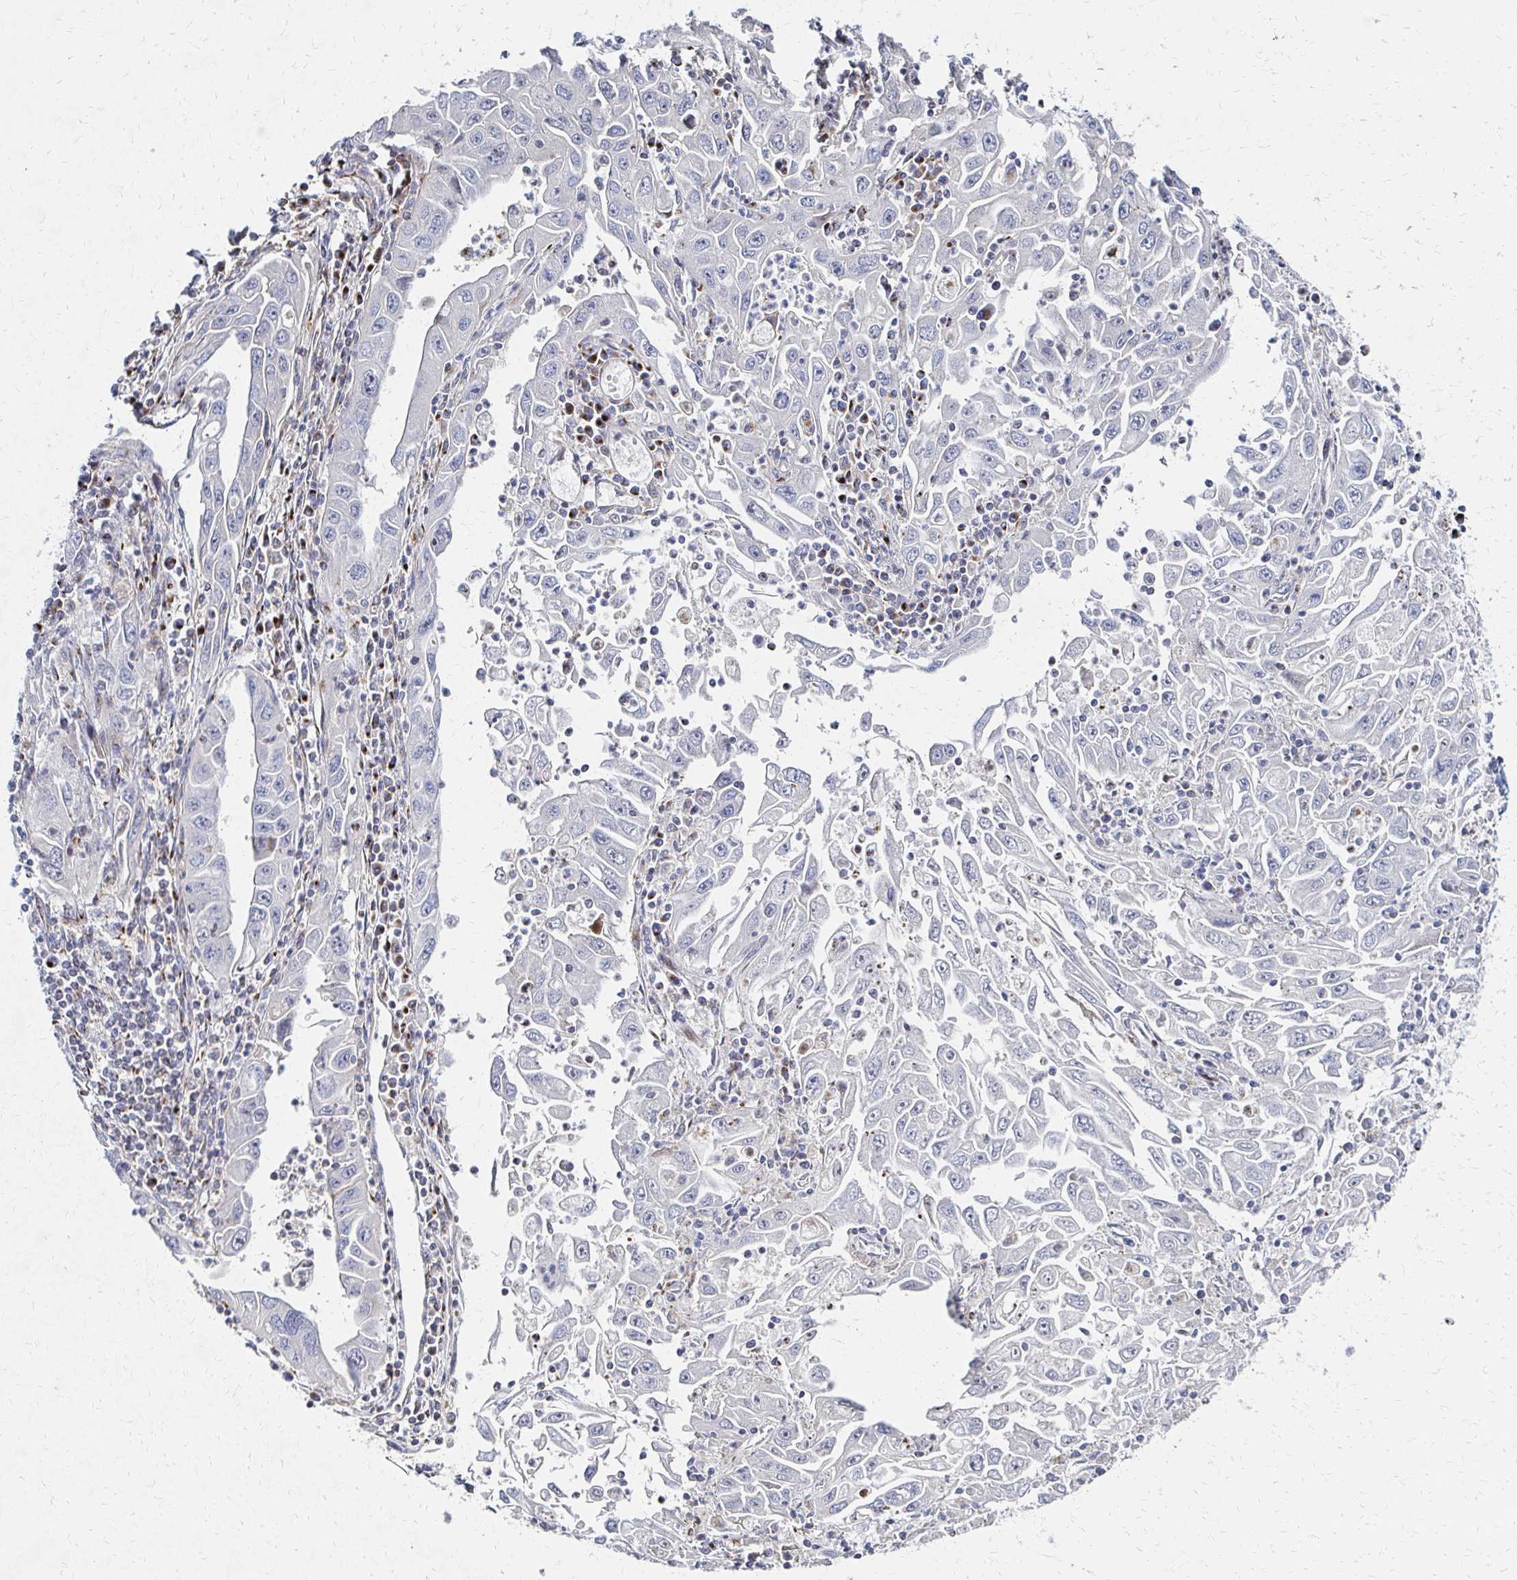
{"staining": {"intensity": "negative", "quantity": "none", "location": "none"}, "tissue": "endometrial cancer", "cell_type": "Tumor cells", "image_type": "cancer", "snomed": [{"axis": "morphology", "description": "Adenocarcinoma, NOS"}, {"axis": "topography", "description": "Uterus"}], "caption": "Tumor cells are negative for protein expression in human endometrial cancer. (Brightfield microscopy of DAB (3,3'-diaminobenzidine) immunohistochemistry (IHC) at high magnification).", "gene": "MAN1A1", "patient": {"sex": "female", "age": 62}}